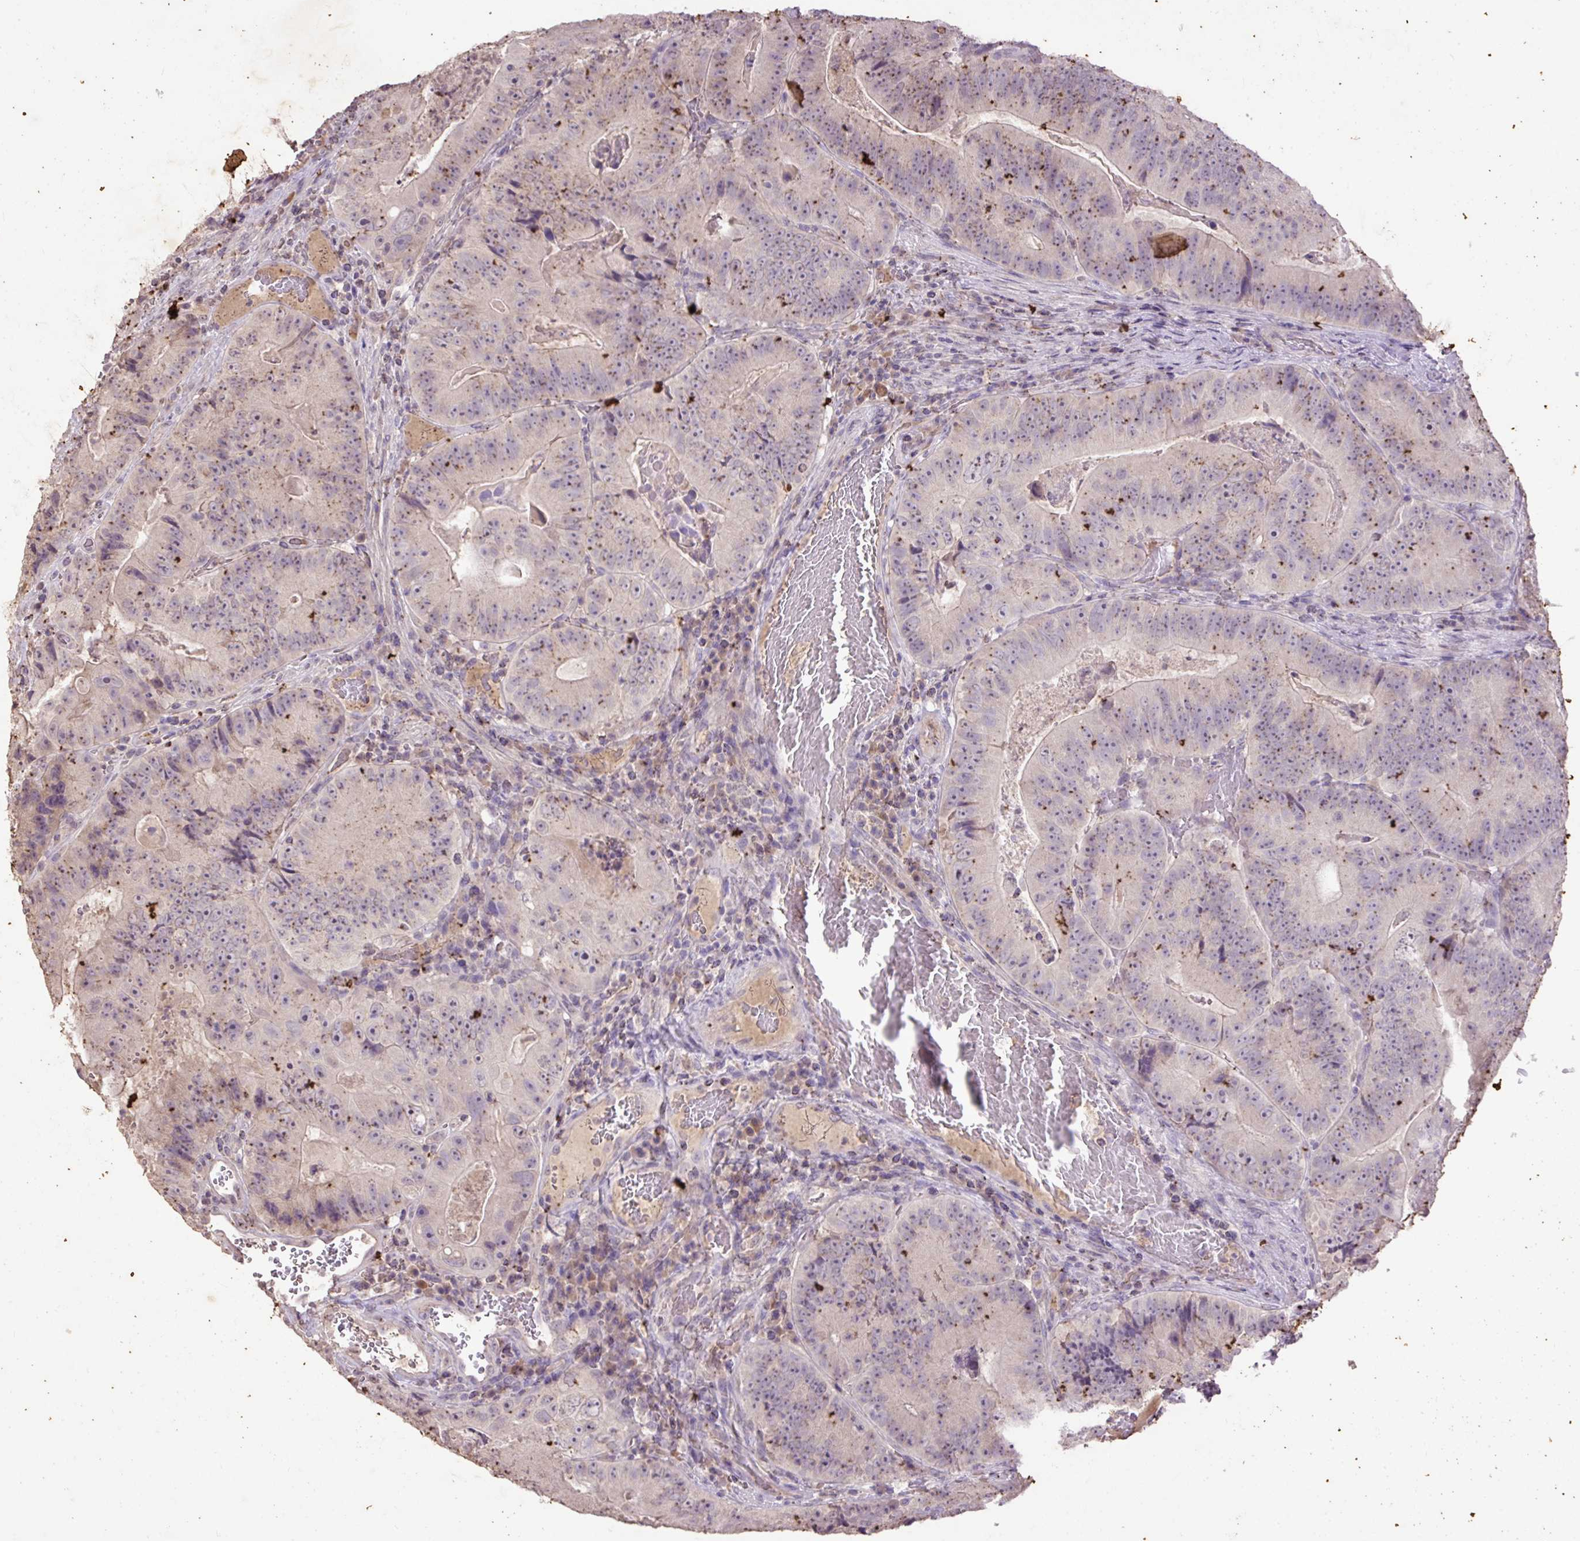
{"staining": {"intensity": "weak", "quantity": "25%-75%", "location": "cytoplasmic/membranous"}, "tissue": "colorectal cancer", "cell_type": "Tumor cells", "image_type": "cancer", "snomed": [{"axis": "morphology", "description": "Adenocarcinoma, NOS"}, {"axis": "topography", "description": "Colon"}], "caption": "Human colorectal cancer (adenocarcinoma) stained with a protein marker shows weak staining in tumor cells.", "gene": "LRTM2", "patient": {"sex": "female", "age": 86}}